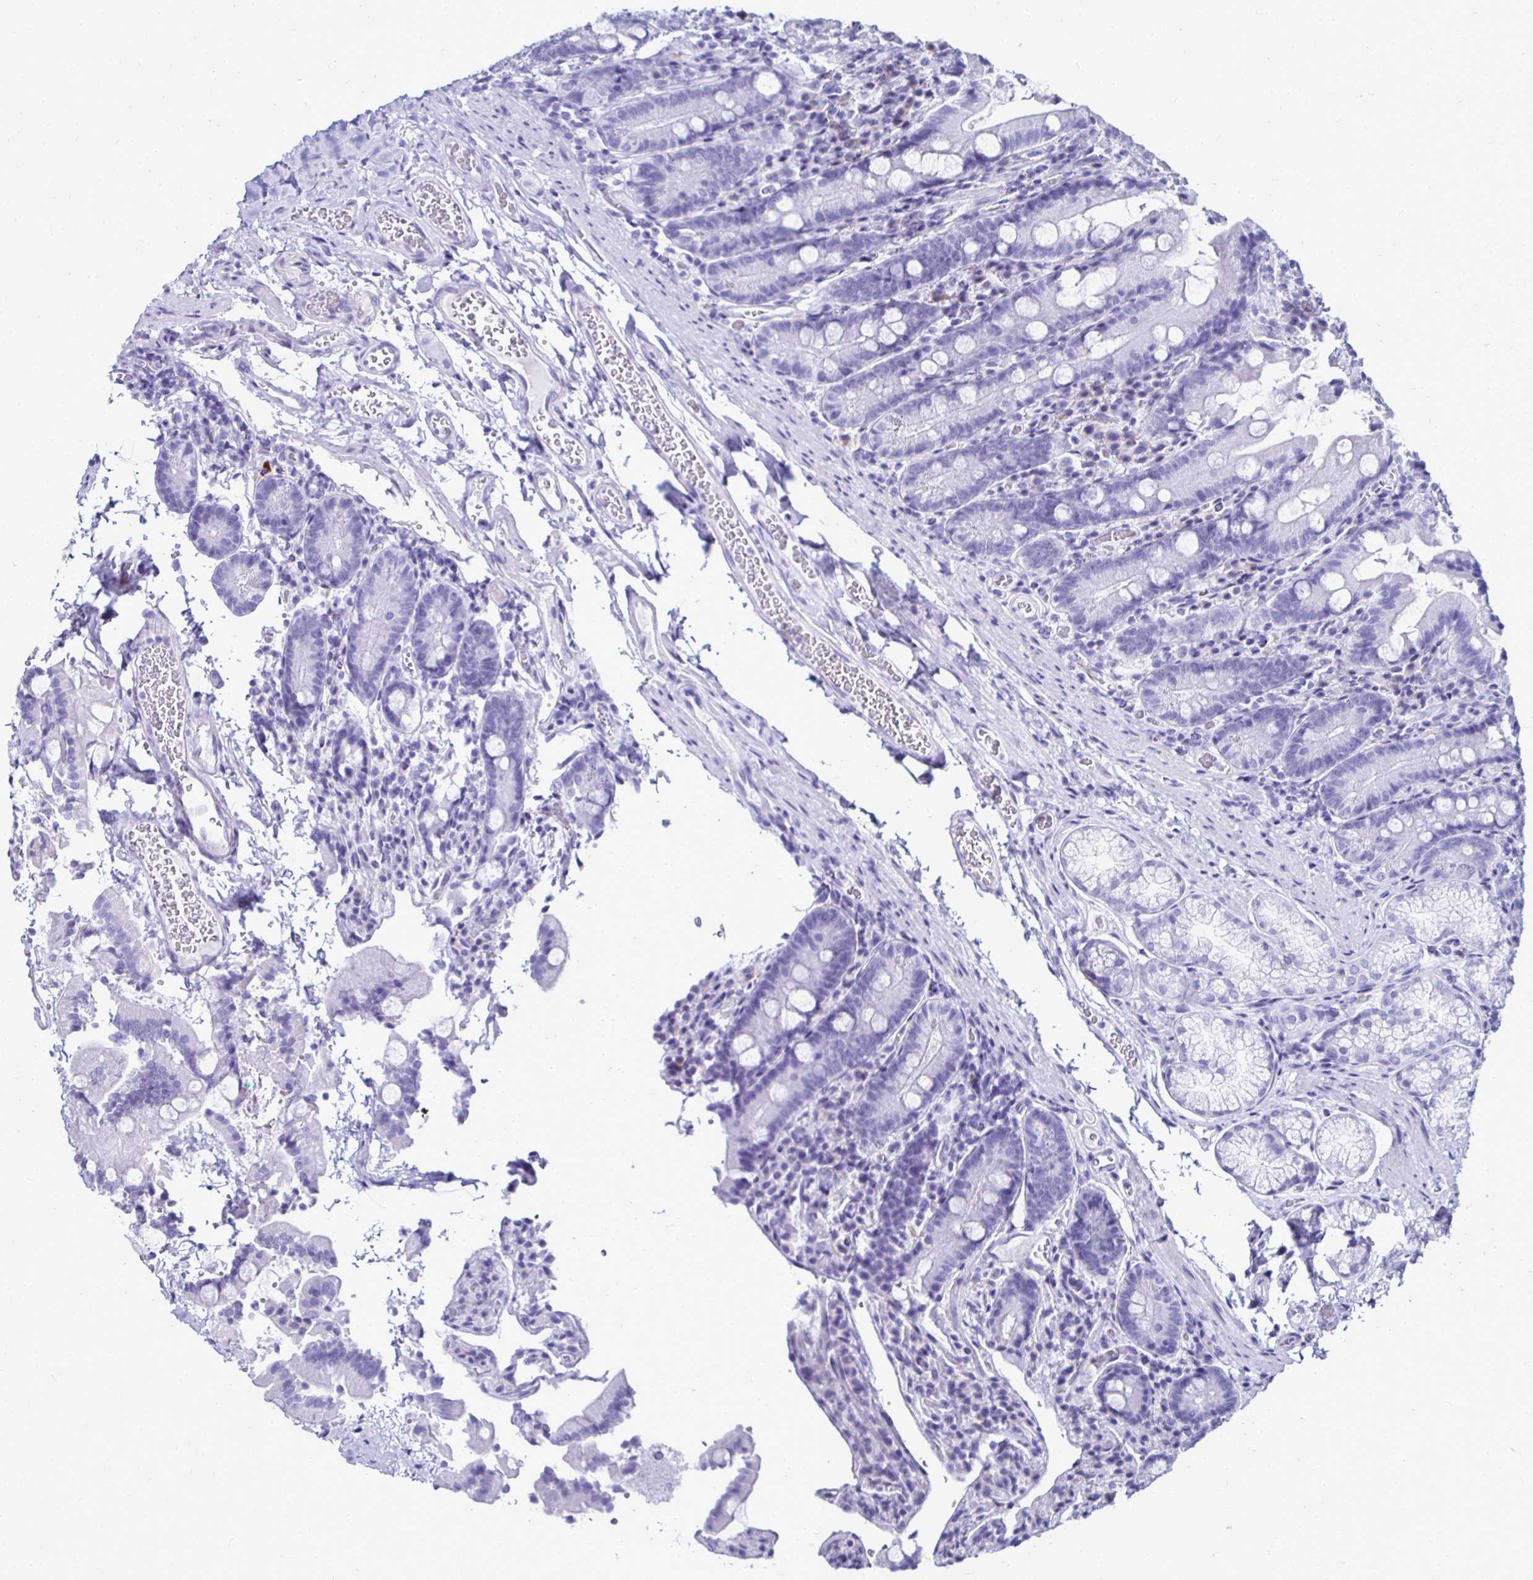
{"staining": {"intensity": "negative", "quantity": "none", "location": "none"}, "tissue": "duodenum", "cell_type": "Glandular cells", "image_type": "normal", "snomed": [{"axis": "morphology", "description": "Normal tissue, NOS"}, {"axis": "topography", "description": "Duodenum"}], "caption": "Immunohistochemistry (IHC) of benign human duodenum demonstrates no positivity in glandular cells. (Immunohistochemistry (IHC), brightfield microscopy, high magnification).", "gene": "CST5", "patient": {"sex": "female", "age": 62}}